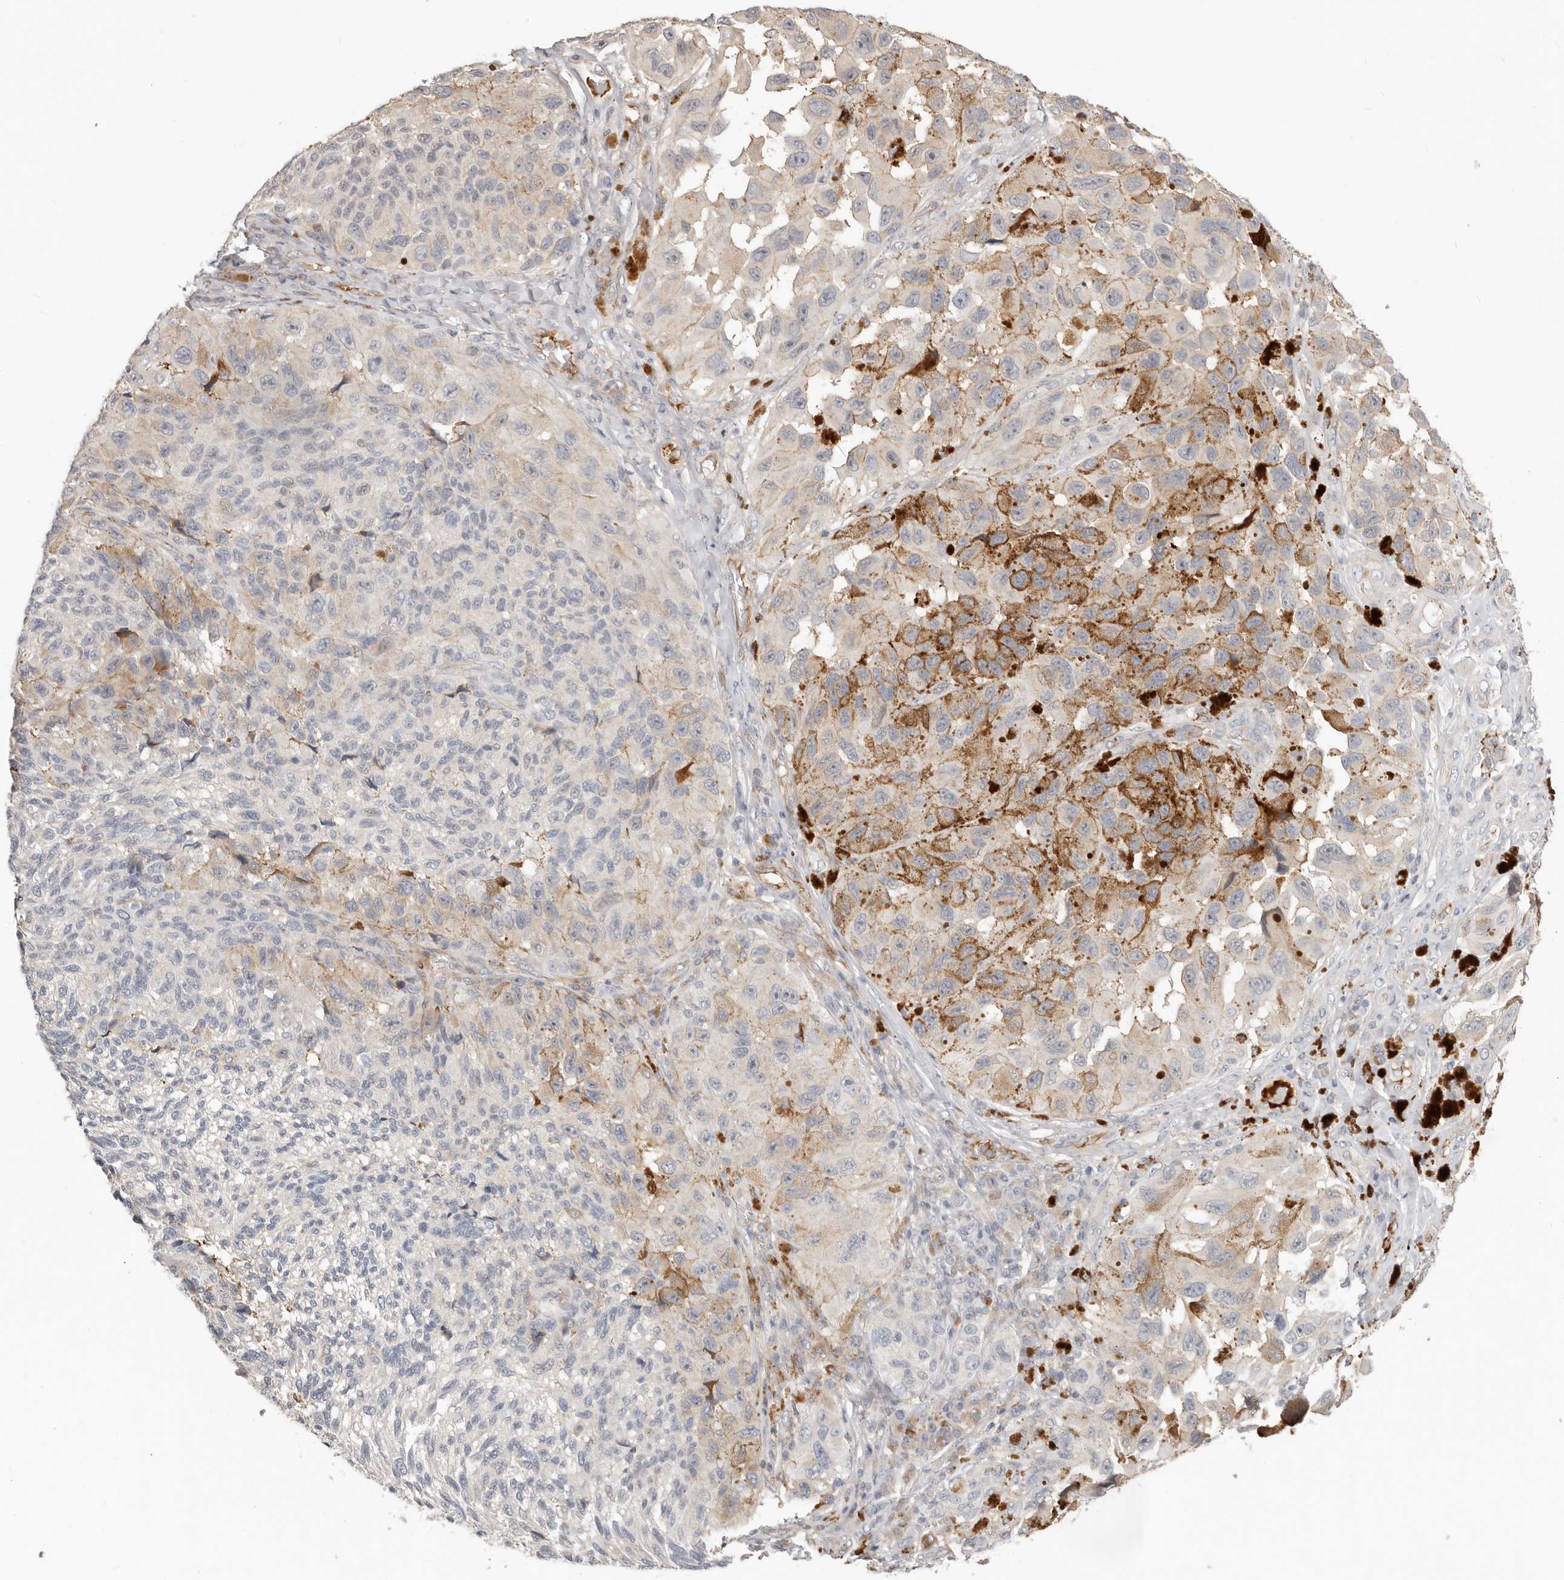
{"staining": {"intensity": "negative", "quantity": "none", "location": "none"}, "tissue": "melanoma", "cell_type": "Tumor cells", "image_type": "cancer", "snomed": [{"axis": "morphology", "description": "Malignant melanoma, NOS"}, {"axis": "topography", "description": "Skin"}], "caption": "A high-resolution image shows immunohistochemistry staining of melanoma, which displays no significant staining in tumor cells.", "gene": "MTFR2", "patient": {"sex": "female", "age": 73}}